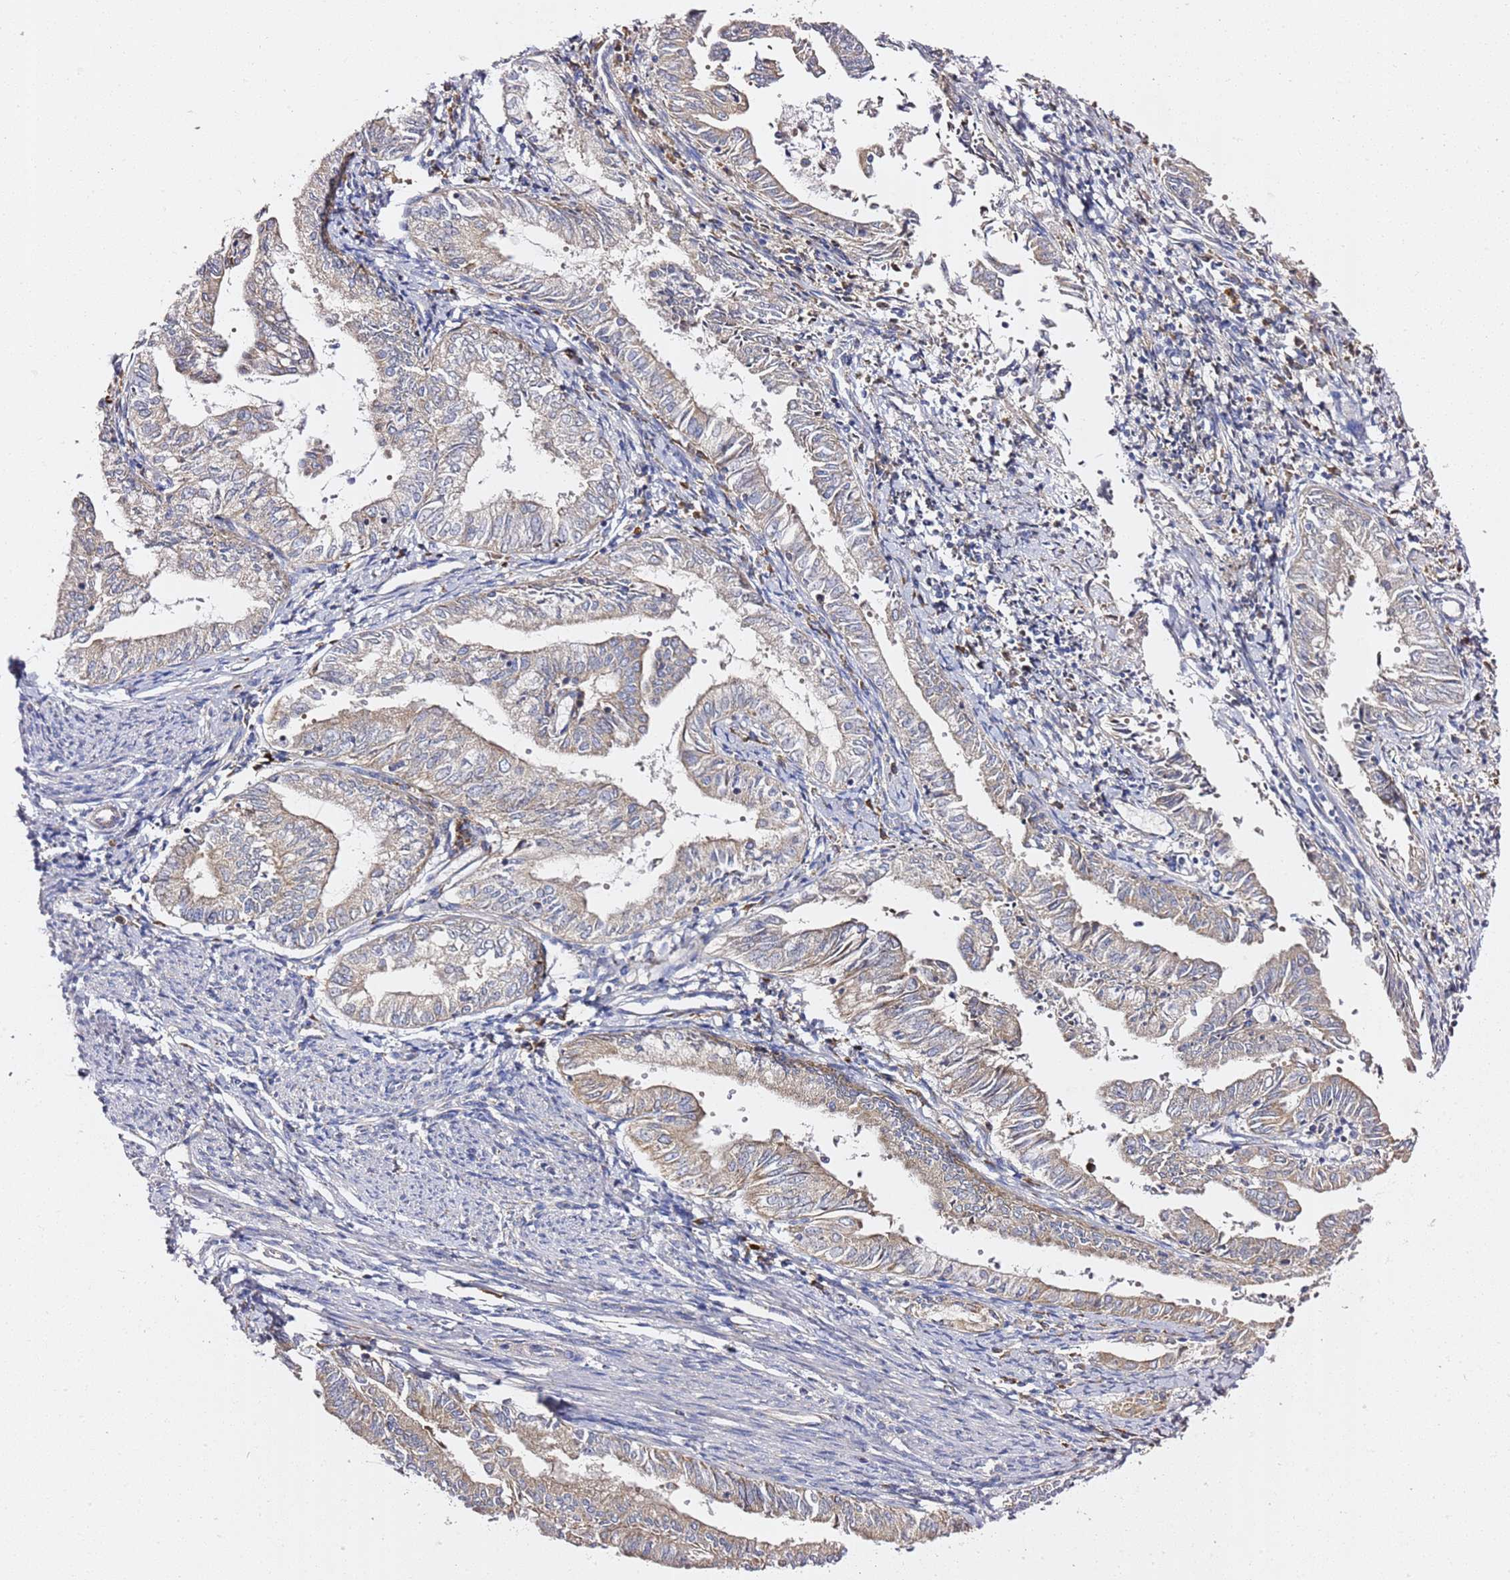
{"staining": {"intensity": "weak", "quantity": "25%-75%", "location": "cytoplasmic/membranous"}, "tissue": "endometrial cancer", "cell_type": "Tumor cells", "image_type": "cancer", "snomed": [{"axis": "morphology", "description": "Adenocarcinoma, NOS"}, {"axis": "topography", "description": "Endometrium"}], "caption": "The micrograph shows a brown stain indicating the presence of a protein in the cytoplasmic/membranous of tumor cells in adenocarcinoma (endometrial).", "gene": "C19orf12", "patient": {"sex": "female", "age": 66}}